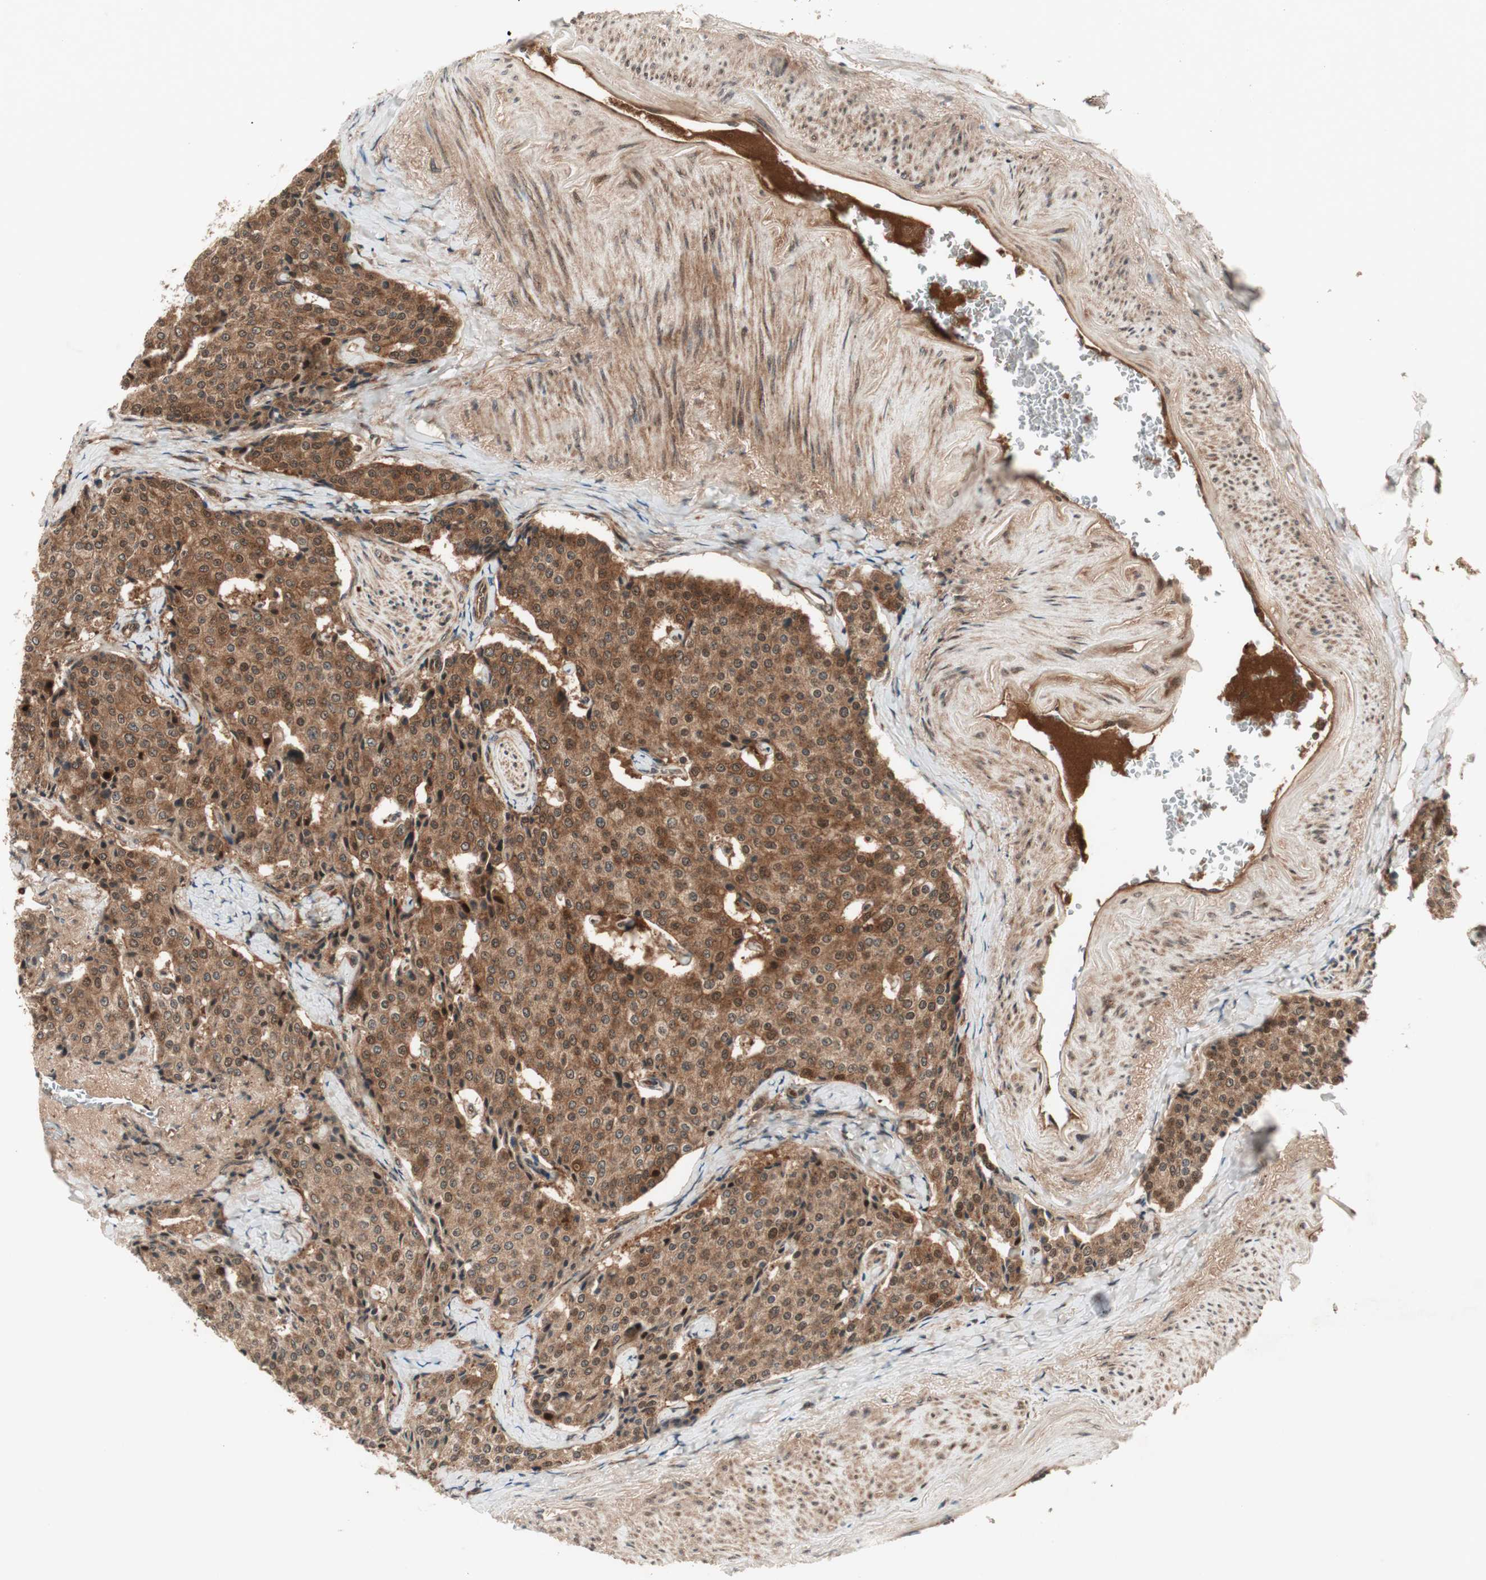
{"staining": {"intensity": "moderate", "quantity": ">75%", "location": "cytoplasmic/membranous,nuclear"}, "tissue": "carcinoid", "cell_type": "Tumor cells", "image_type": "cancer", "snomed": [{"axis": "morphology", "description": "Carcinoid, malignant, NOS"}, {"axis": "topography", "description": "Colon"}], "caption": "Tumor cells exhibit moderate cytoplasmic/membranous and nuclear expression in about >75% of cells in malignant carcinoid. (Brightfield microscopy of DAB IHC at high magnification).", "gene": "PRKG2", "patient": {"sex": "female", "age": 61}}